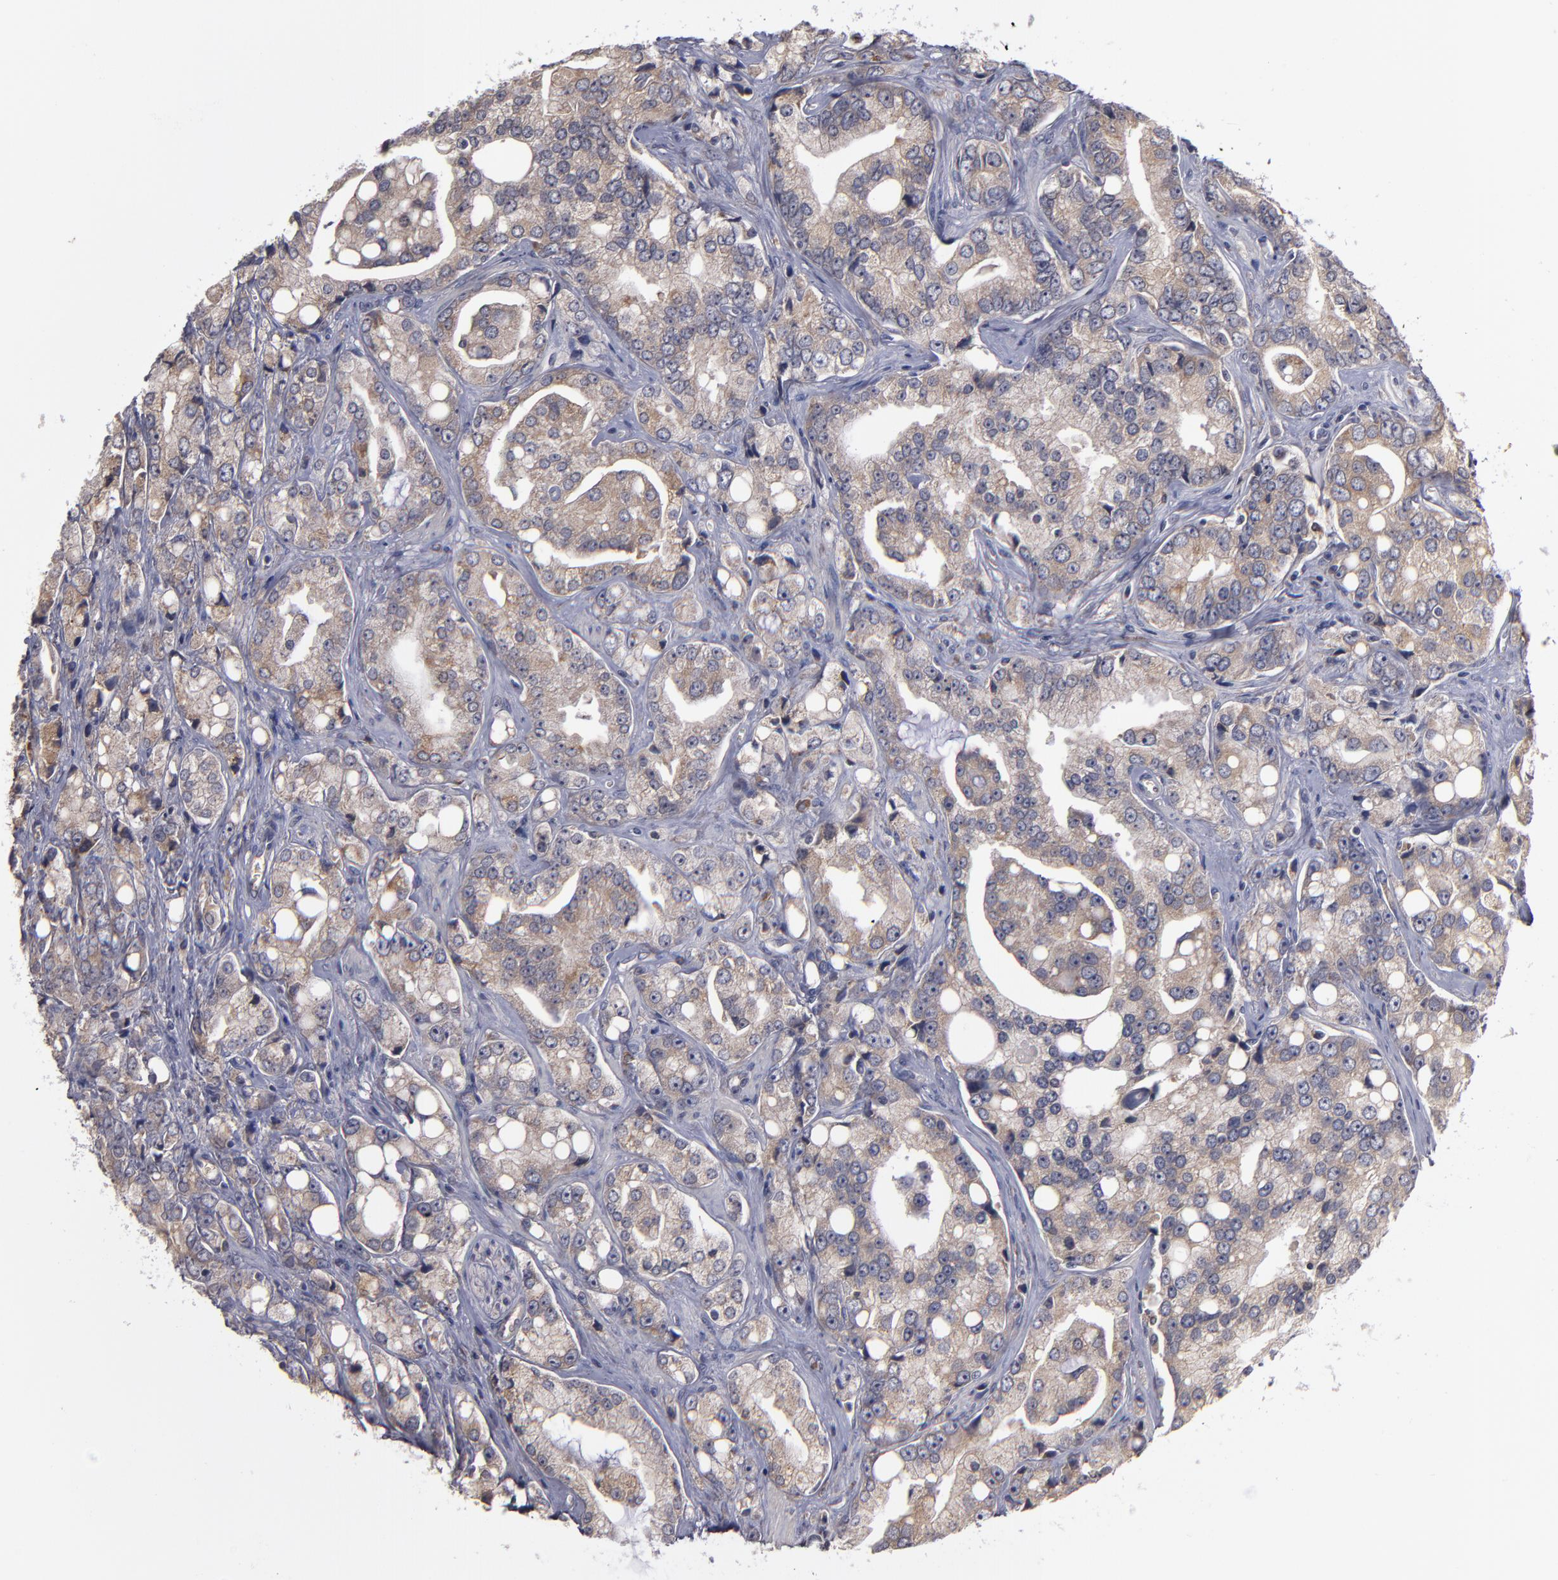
{"staining": {"intensity": "moderate", "quantity": ">75%", "location": "cytoplasmic/membranous"}, "tissue": "prostate cancer", "cell_type": "Tumor cells", "image_type": "cancer", "snomed": [{"axis": "morphology", "description": "Adenocarcinoma, High grade"}, {"axis": "topography", "description": "Prostate"}], "caption": "Immunohistochemistry (DAB (3,3'-diaminobenzidine)) staining of high-grade adenocarcinoma (prostate) displays moderate cytoplasmic/membranous protein positivity in about >75% of tumor cells. (IHC, brightfield microscopy, high magnification).", "gene": "MMP11", "patient": {"sex": "male", "age": 67}}